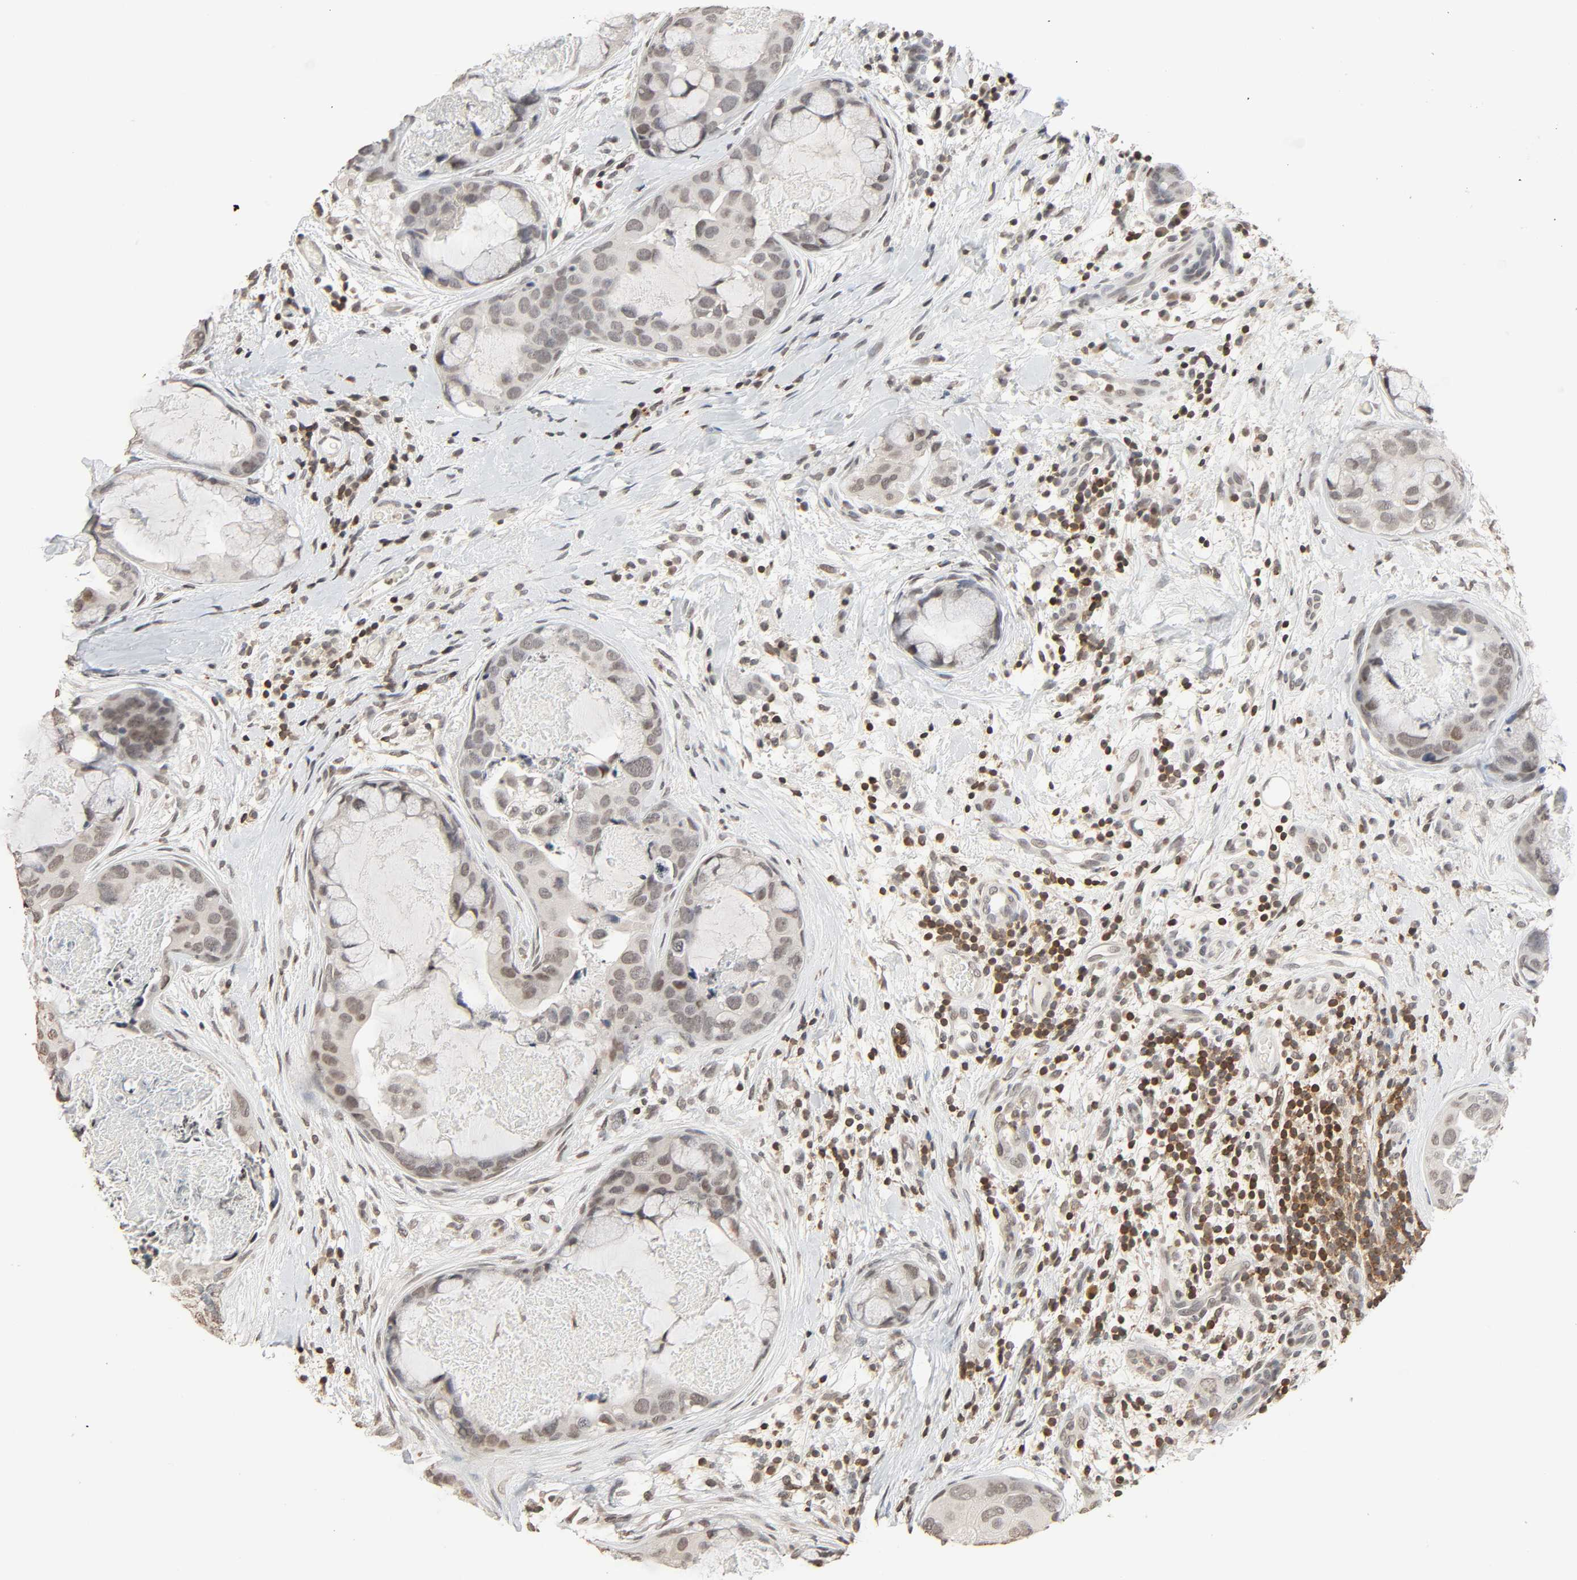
{"staining": {"intensity": "weak", "quantity": "<25%", "location": "nuclear"}, "tissue": "breast cancer", "cell_type": "Tumor cells", "image_type": "cancer", "snomed": [{"axis": "morphology", "description": "Duct carcinoma"}, {"axis": "topography", "description": "Breast"}], "caption": "Human breast intraductal carcinoma stained for a protein using immunohistochemistry demonstrates no positivity in tumor cells.", "gene": "STK4", "patient": {"sex": "female", "age": 40}}